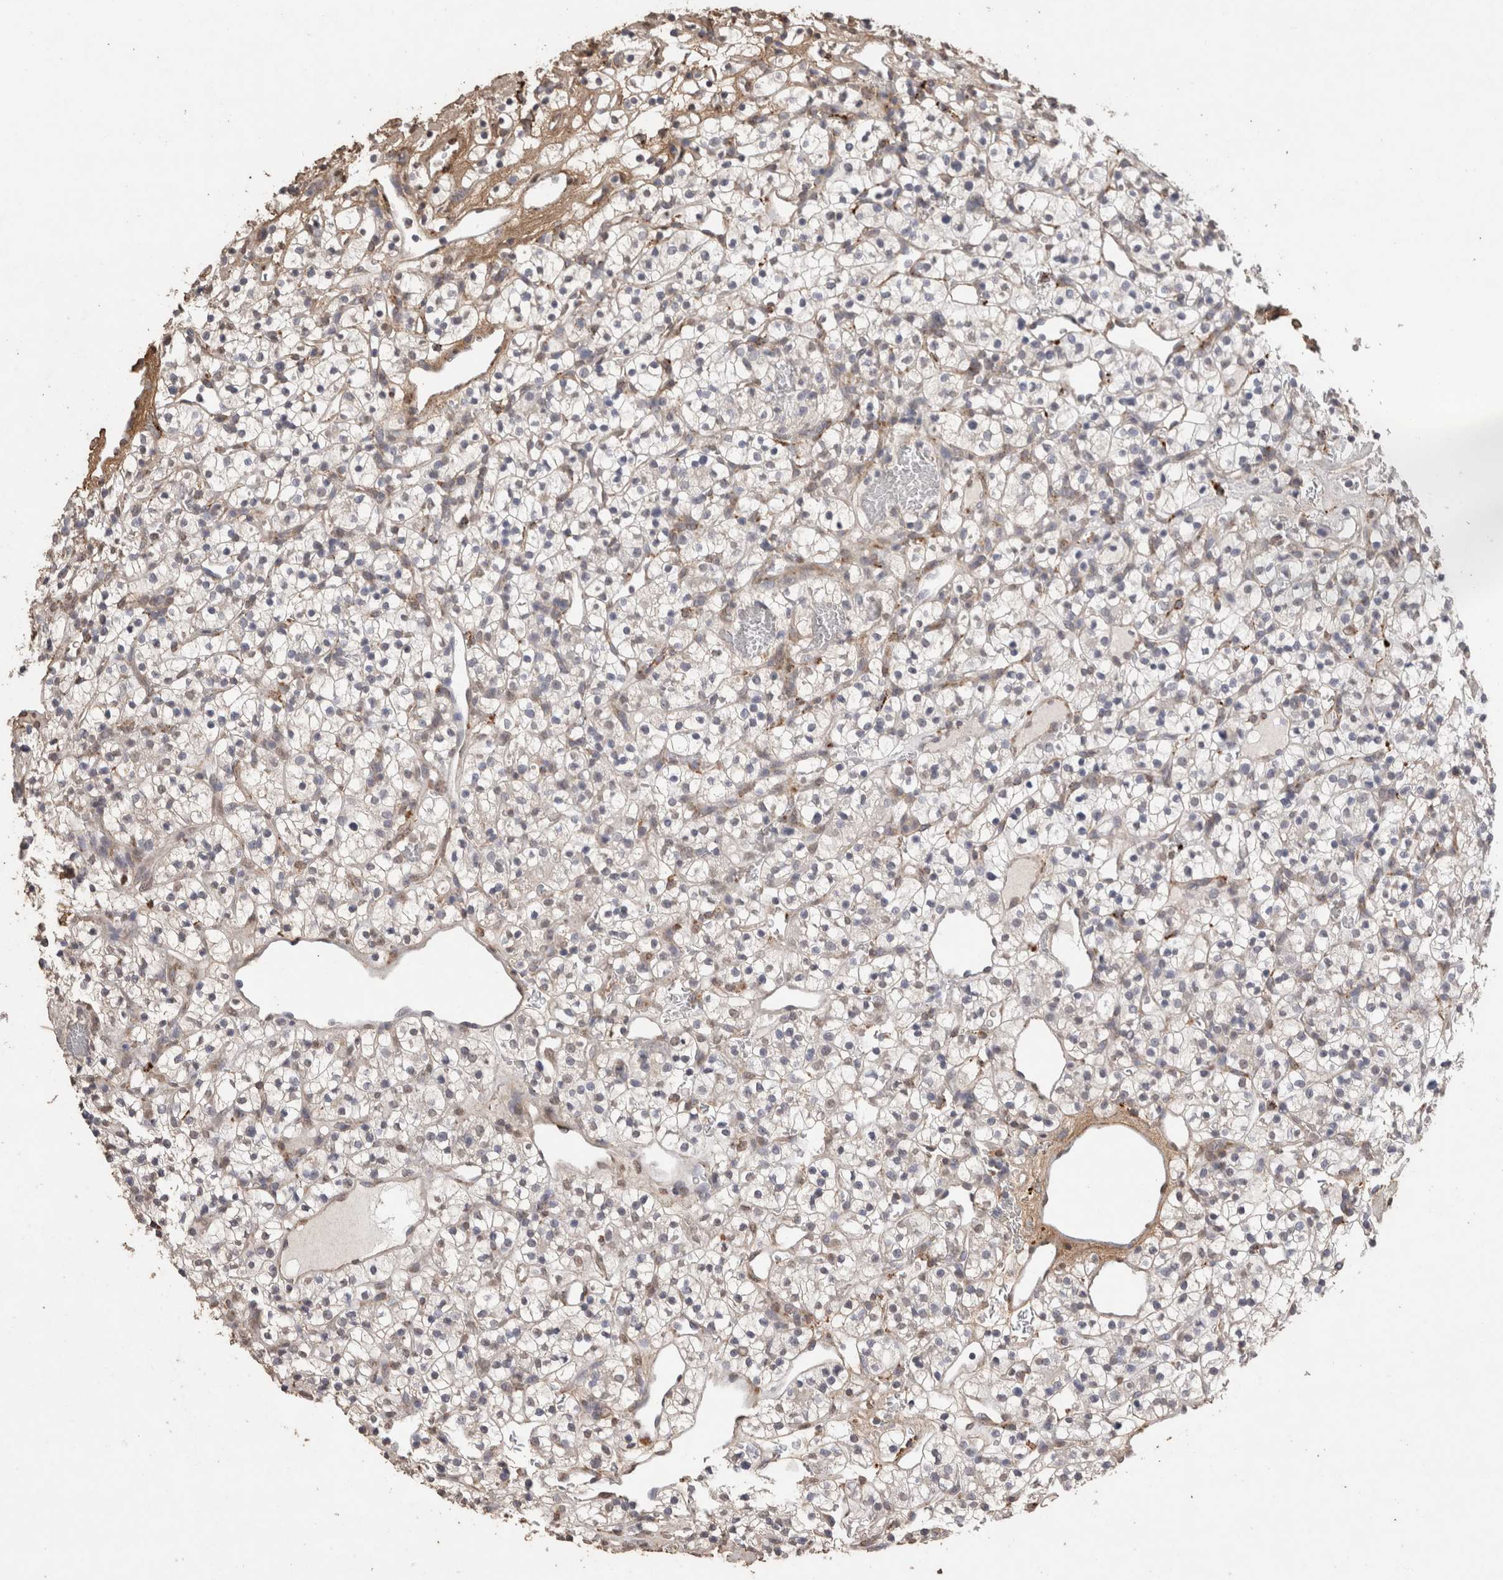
{"staining": {"intensity": "negative", "quantity": "none", "location": "none"}, "tissue": "renal cancer", "cell_type": "Tumor cells", "image_type": "cancer", "snomed": [{"axis": "morphology", "description": "Adenocarcinoma, NOS"}, {"axis": "topography", "description": "Kidney"}], "caption": "Human renal adenocarcinoma stained for a protein using immunohistochemistry (IHC) displays no expression in tumor cells.", "gene": "C1QTNF5", "patient": {"sex": "female", "age": 57}}